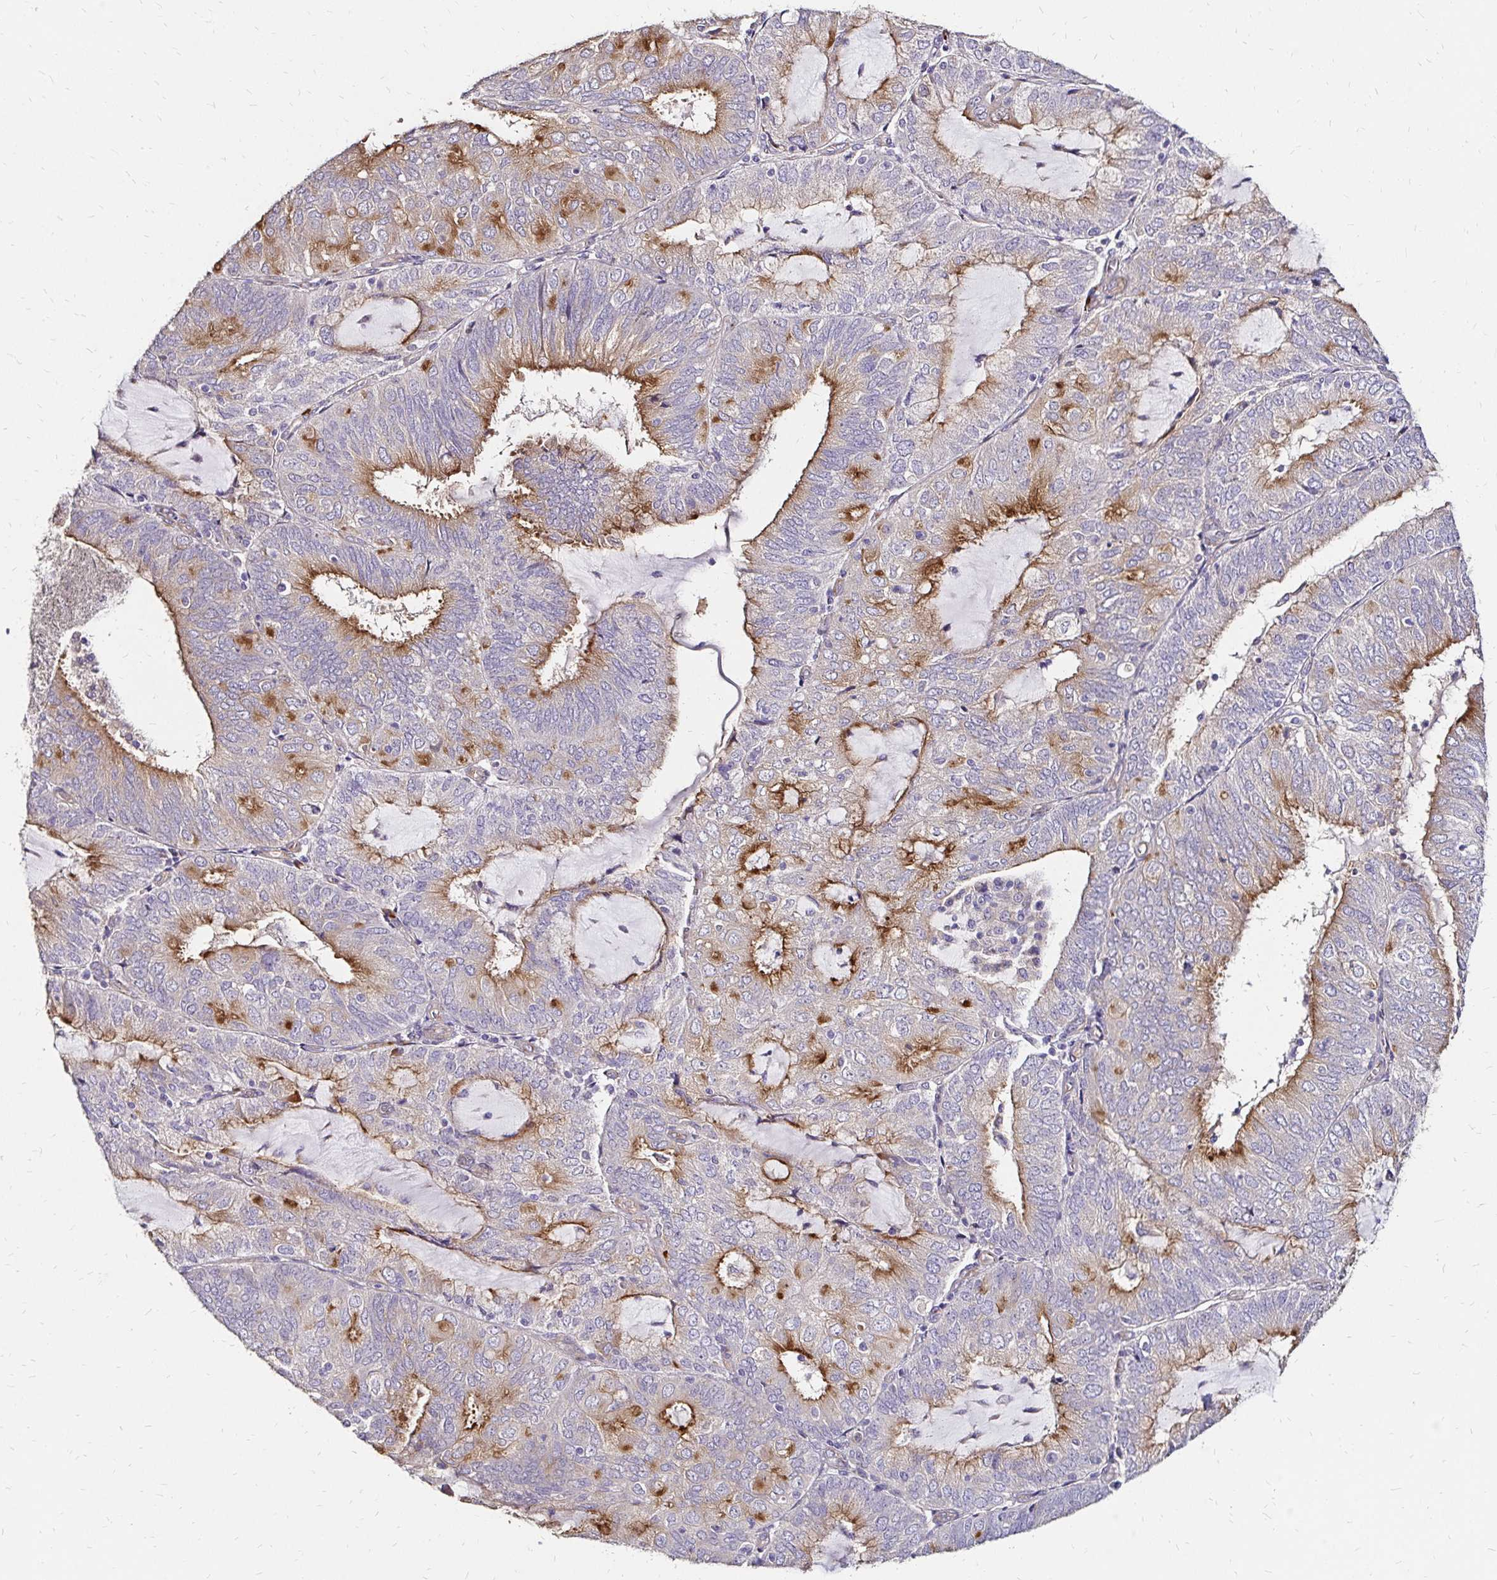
{"staining": {"intensity": "moderate", "quantity": "25%-75%", "location": "cytoplasmic/membranous"}, "tissue": "endometrial cancer", "cell_type": "Tumor cells", "image_type": "cancer", "snomed": [{"axis": "morphology", "description": "Adenocarcinoma, NOS"}, {"axis": "topography", "description": "Endometrium"}], "caption": "About 25%-75% of tumor cells in adenocarcinoma (endometrial) show moderate cytoplasmic/membranous protein positivity as visualized by brown immunohistochemical staining.", "gene": "PRIMA1", "patient": {"sex": "female", "age": 81}}